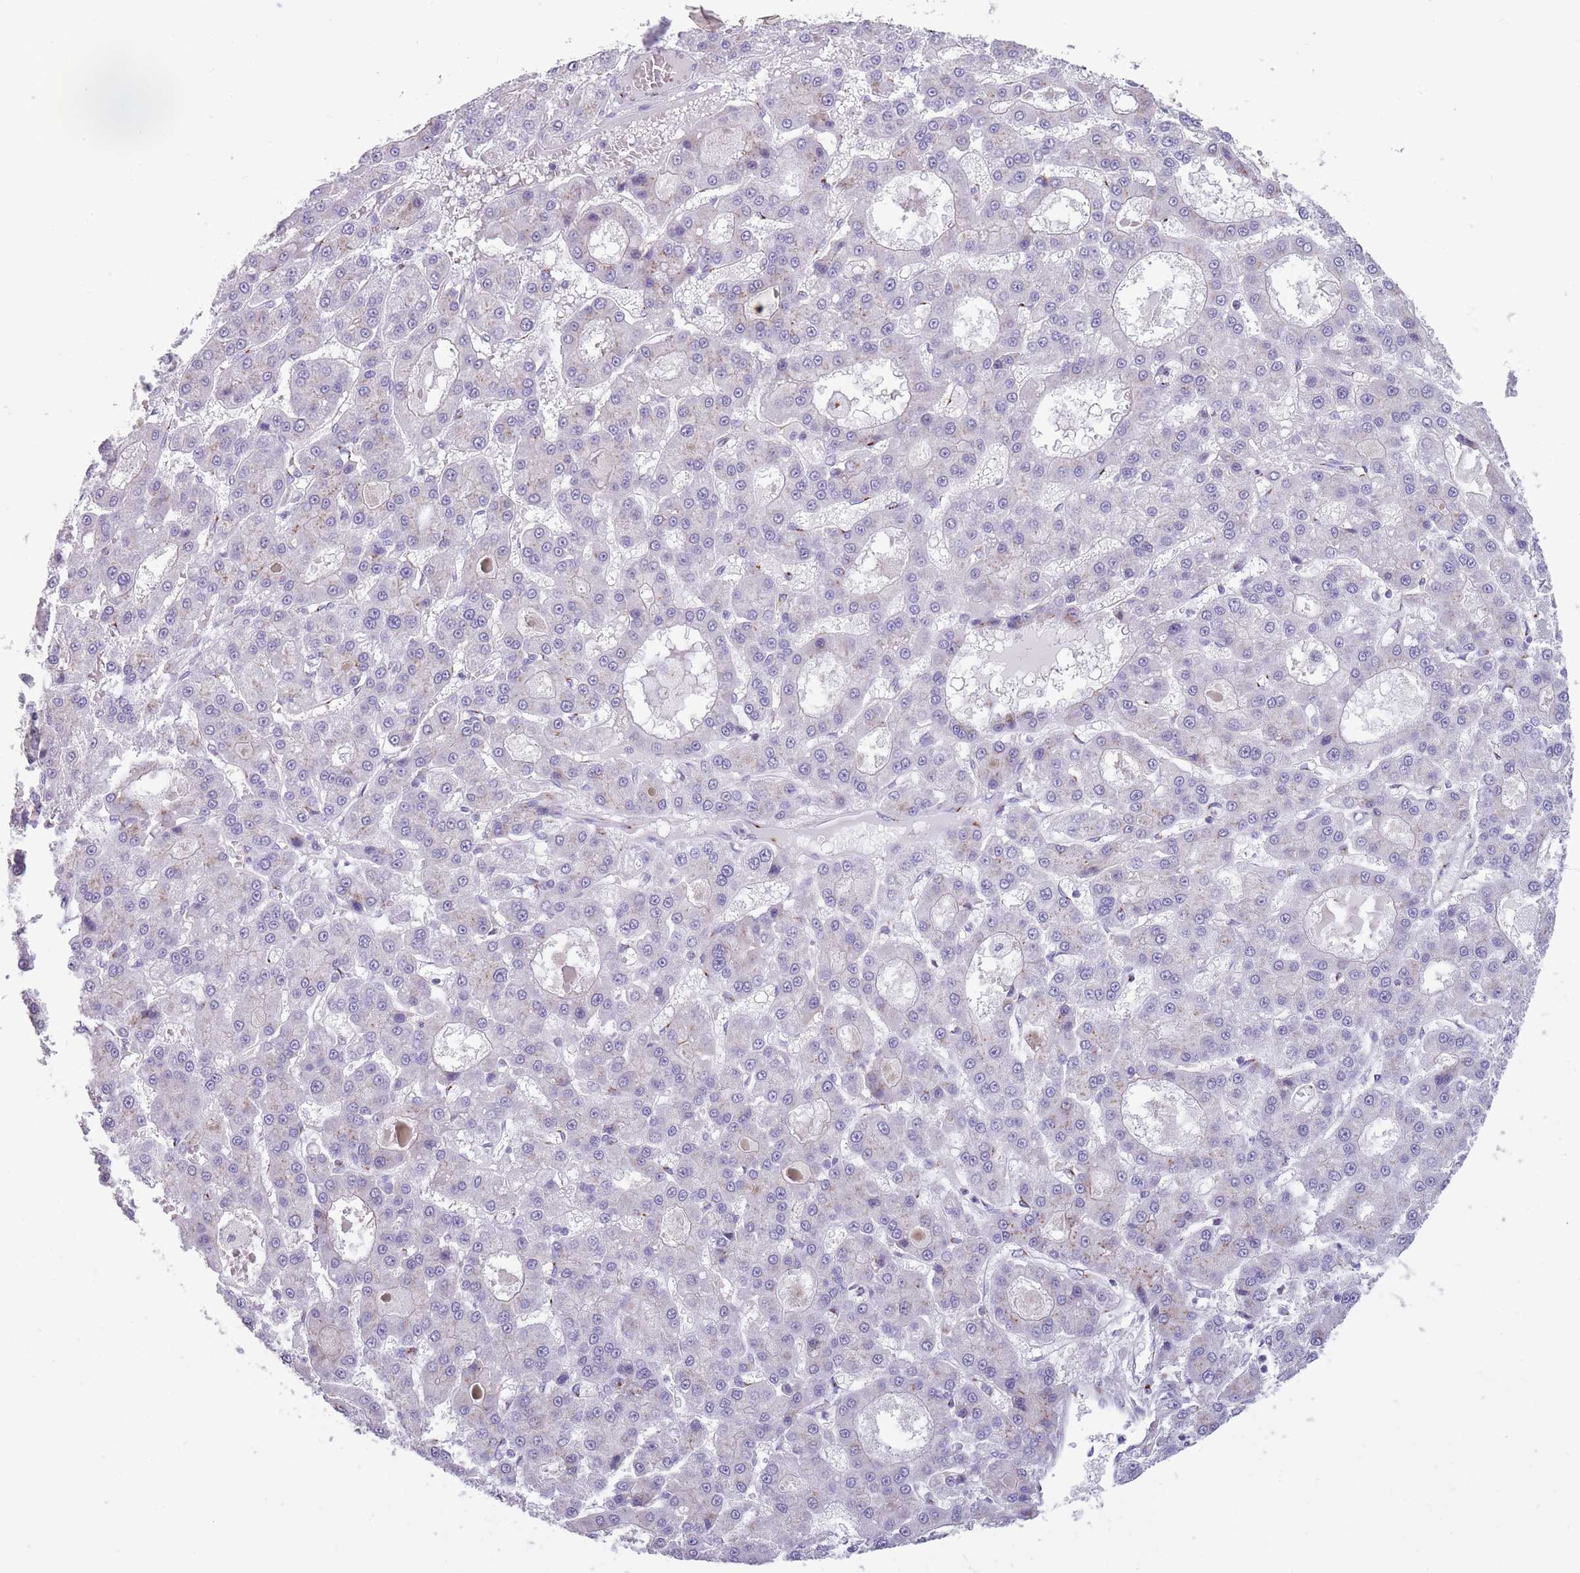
{"staining": {"intensity": "weak", "quantity": "<25%", "location": "cytoplasmic/membranous"}, "tissue": "liver cancer", "cell_type": "Tumor cells", "image_type": "cancer", "snomed": [{"axis": "morphology", "description": "Carcinoma, Hepatocellular, NOS"}, {"axis": "topography", "description": "Liver"}], "caption": "The histopathology image shows no significant positivity in tumor cells of liver cancer (hepatocellular carcinoma).", "gene": "B4GALT2", "patient": {"sex": "male", "age": 70}}